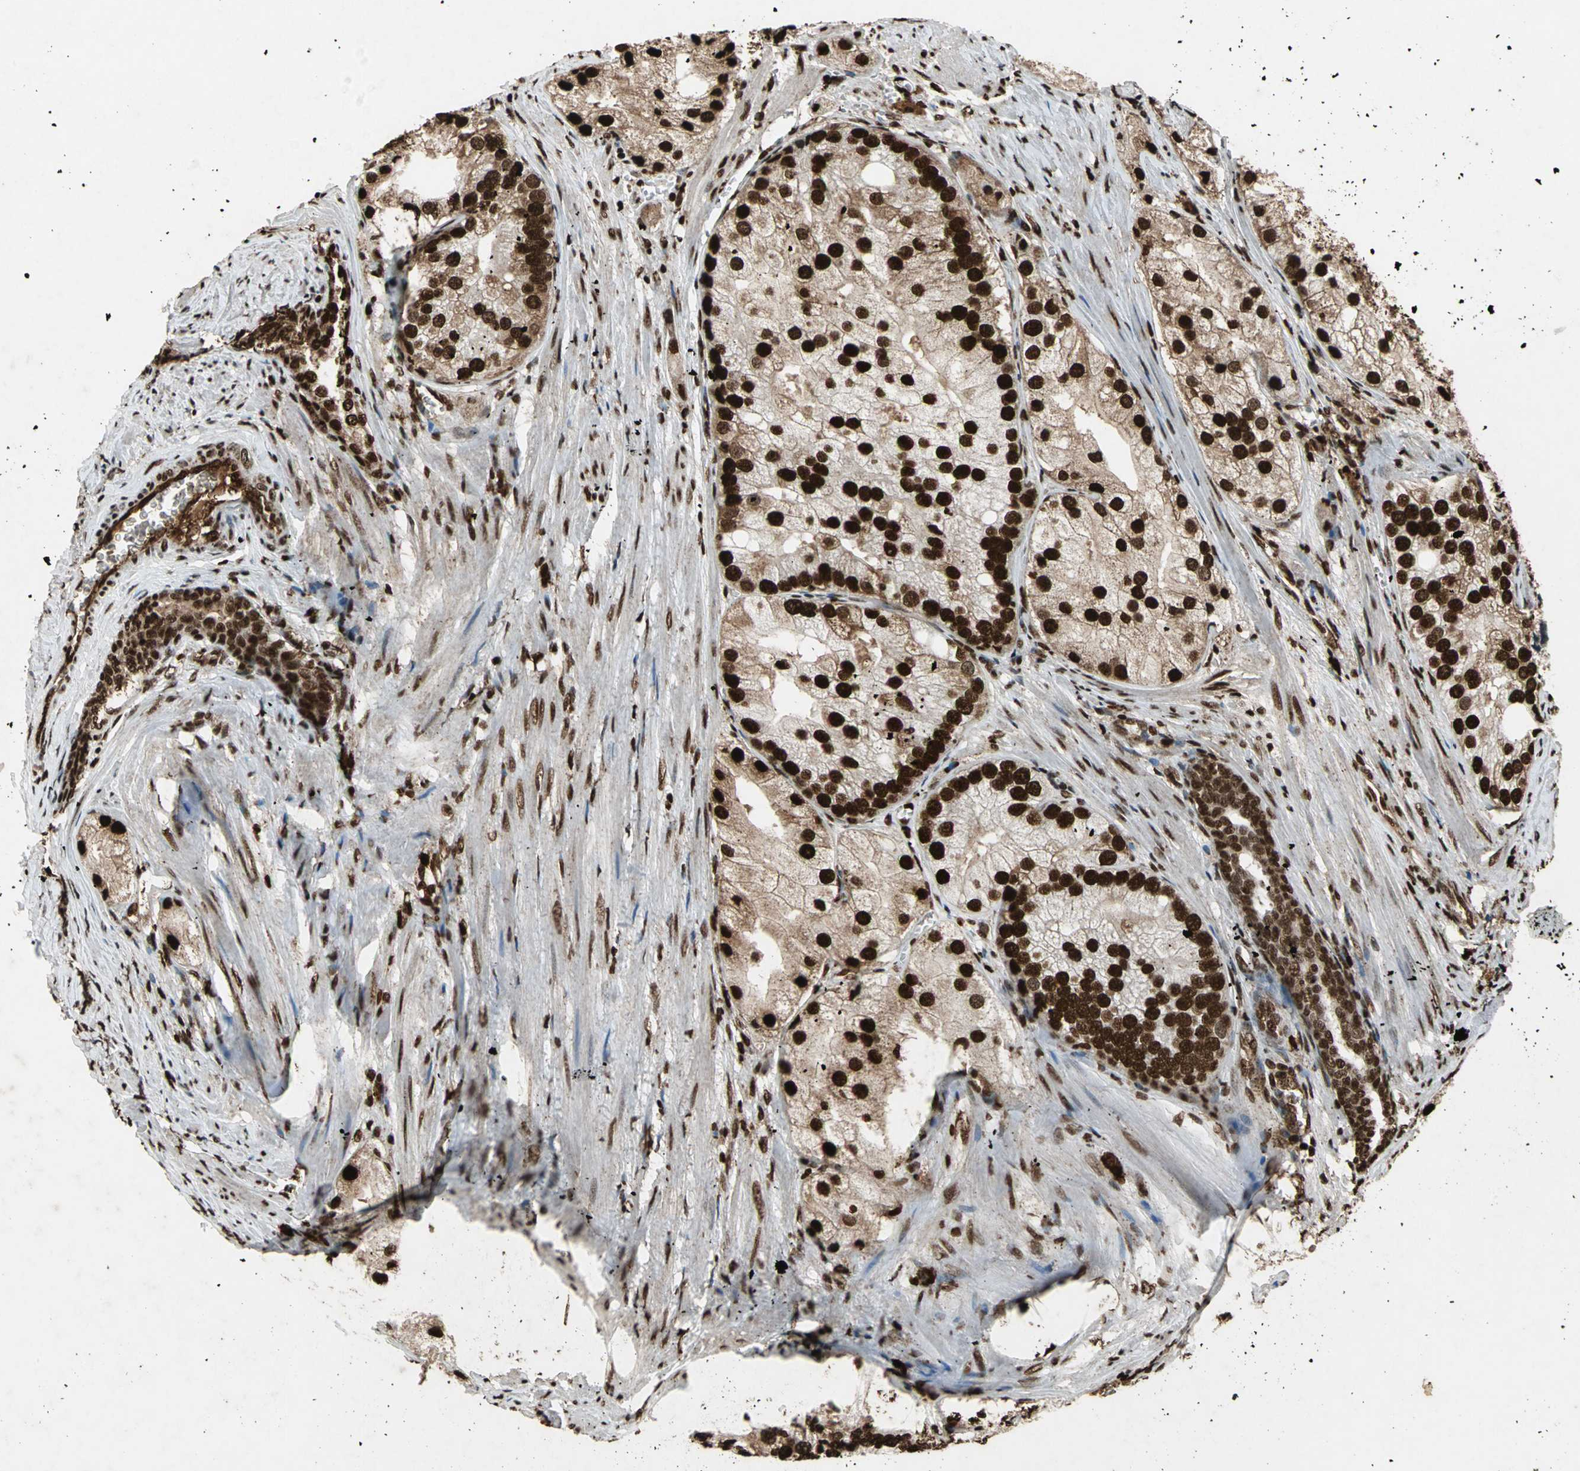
{"staining": {"intensity": "strong", "quantity": ">75%", "location": "cytoplasmic/membranous,nuclear"}, "tissue": "prostate cancer", "cell_type": "Tumor cells", "image_type": "cancer", "snomed": [{"axis": "morphology", "description": "Adenocarcinoma, Low grade"}, {"axis": "topography", "description": "Prostate"}], "caption": "A brown stain shows strong cytoplasmic/membranous and nuclear expression of a protein in human adenocarcinoma (low-grade) (prostate) tumor cells.", "gene": "ANP32A", "patient": {"sex": "male", "age": 69}}